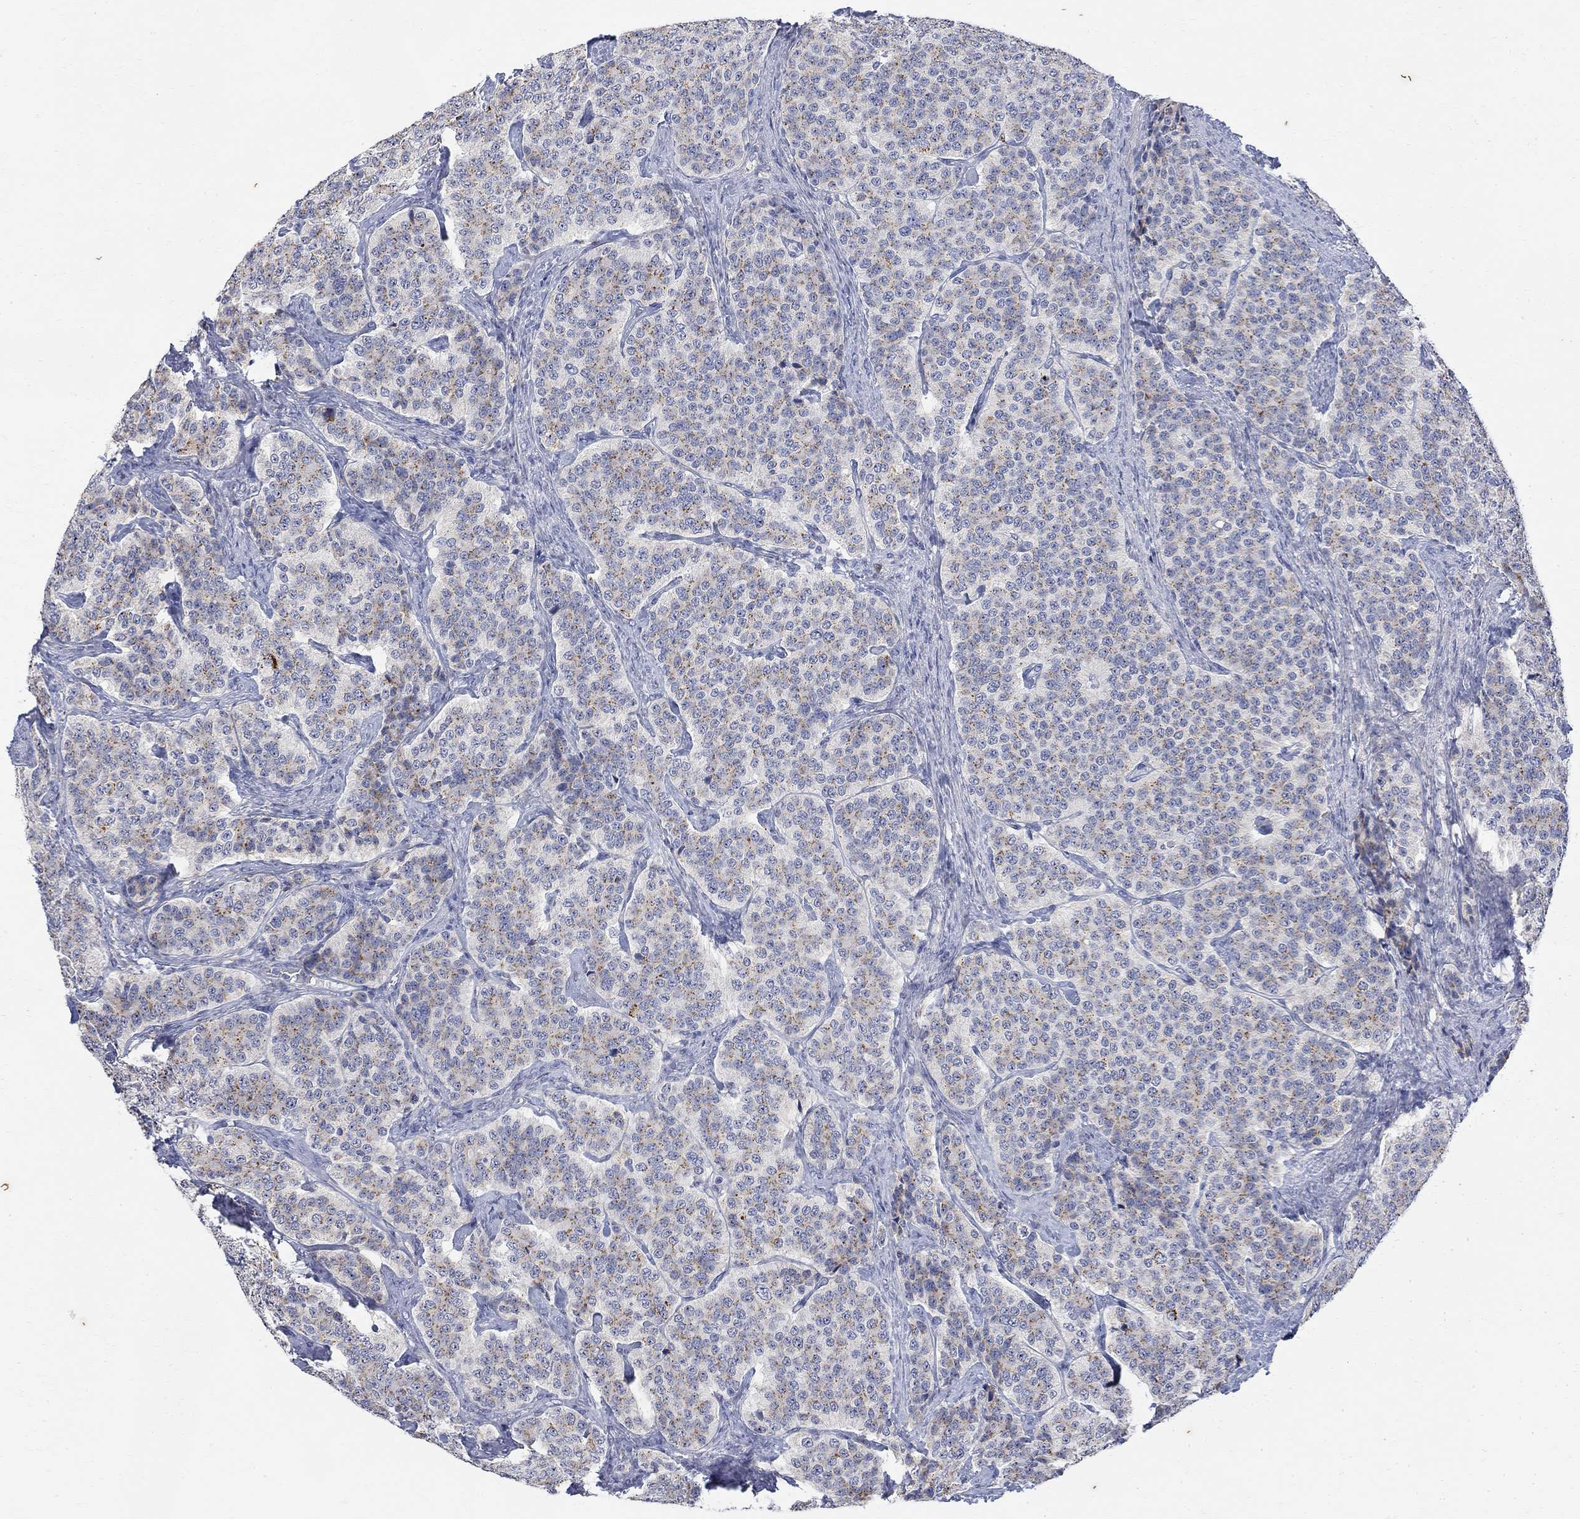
{"staining": {"intensity": "weak", "quantity": "25%-75%", "location": "cytoplasmic/membranous"}, "tissue": "carcinoid", "cell_type": "Tumor cells", "image_type": "cancer", "snomed": [{"axis": "morphology", "description": "Carcinoid, malignant, NOS"}, {"axis": "topography", "description": "Small intestine"}], "caption": "Protein expression analysis of malignant carcinoid displays weak cytoplasmic/membranous staining in about 25%-75% of tumor cells.", "gene": "FNDC5", "patient": {"sex": "female", "age": 58}}